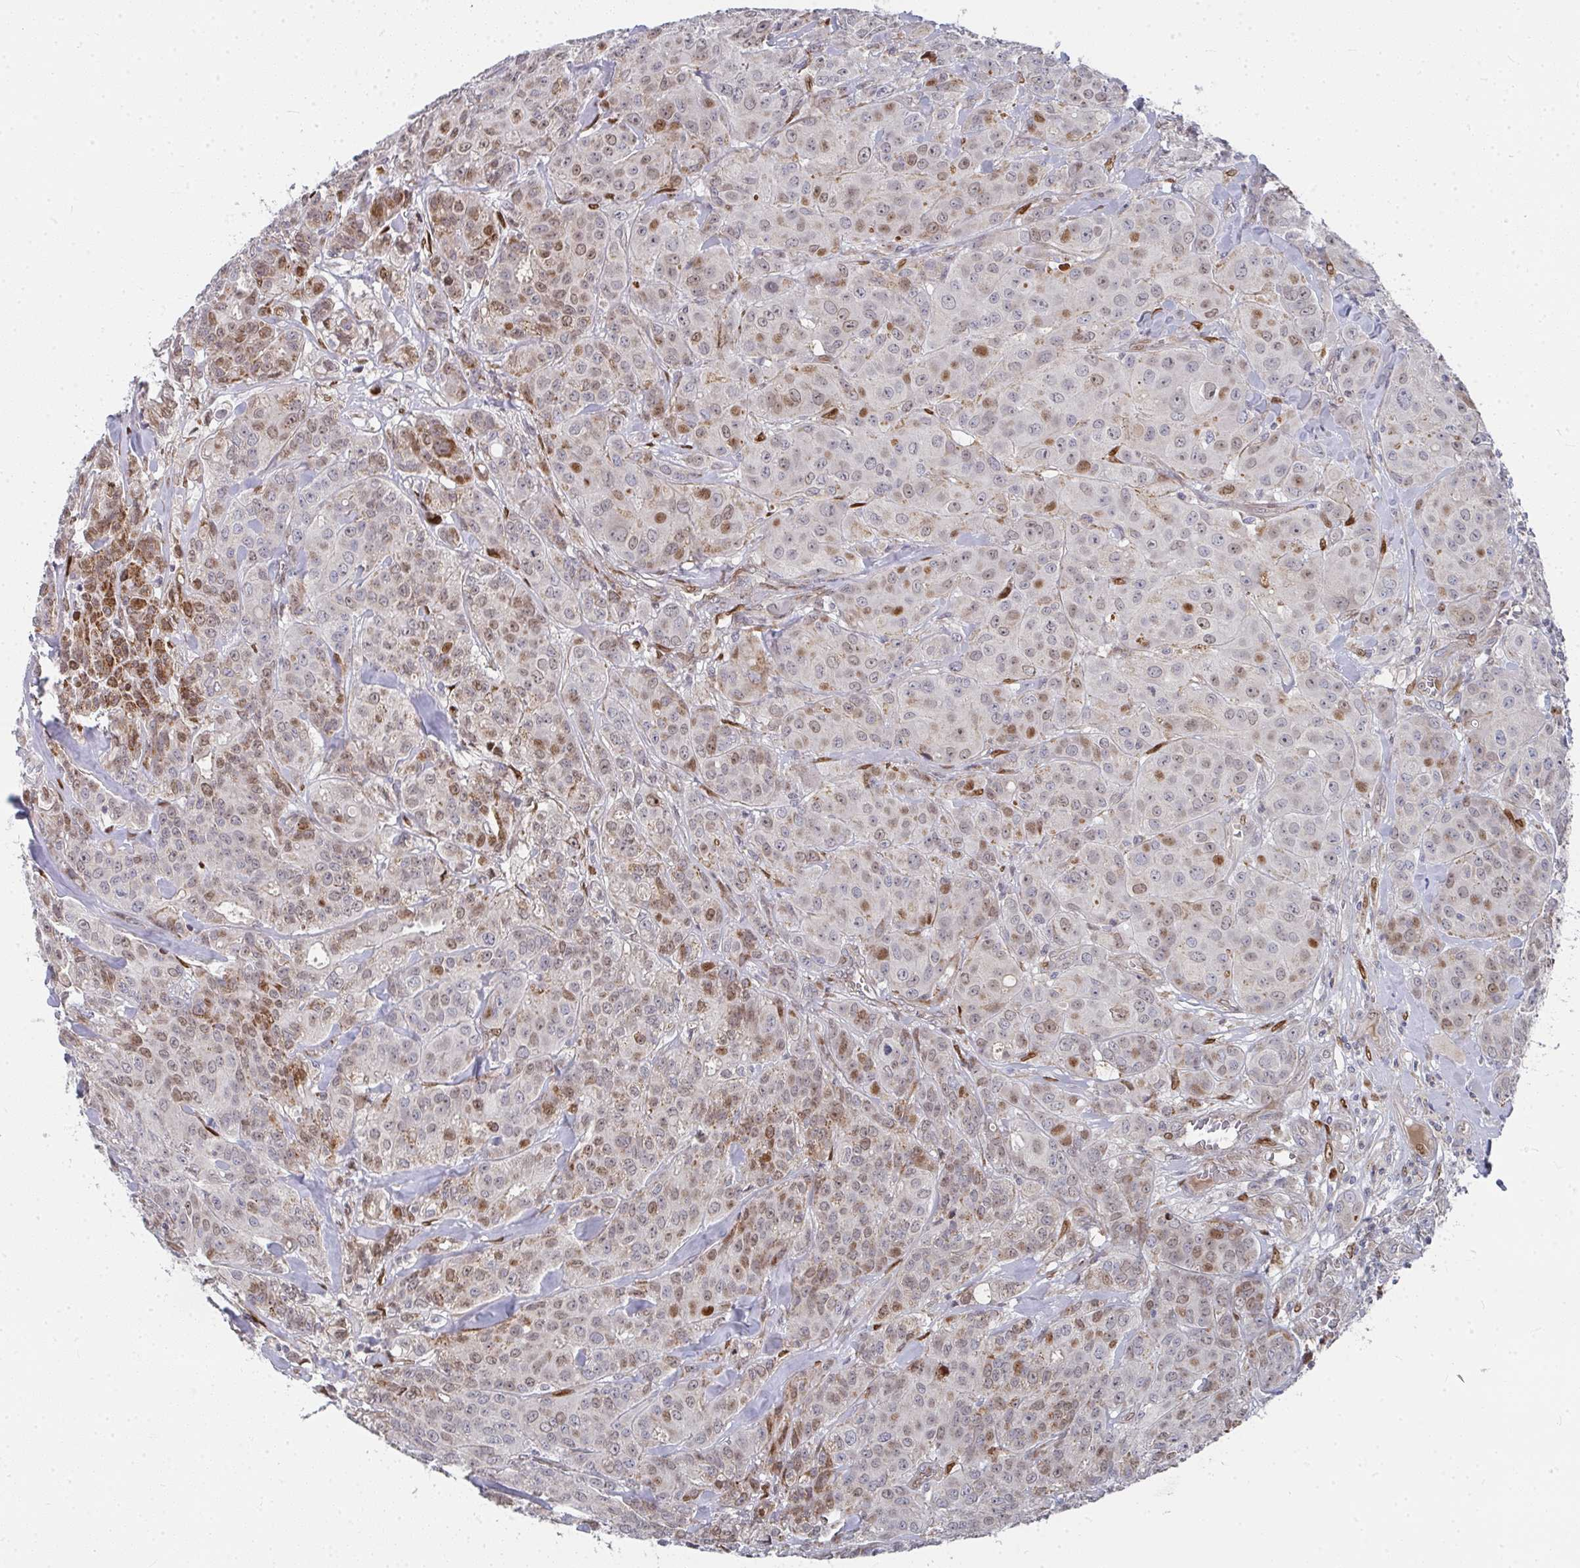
{"staining": {"intensity": "moderate", "quantity": "25%-75%", "location": "nuclear"}, "tissue": "breast cancer", "cell_type": "Tumor cells", "image_type": "cancer", "snomed": [{"axis": "morphology", "description": "Normal tissue, NOS"}, {"axis": "morphology", "description": "Duct carcinoma"}, {"axis": "topography", "description": "Breast"}], "caption": "The immunohistochemical stain labels moderate nuclear expression in tumor cells of breast cancer tissue.", "gene": "RHEBL1", "patient": {"sex": "female", "age": 43}}